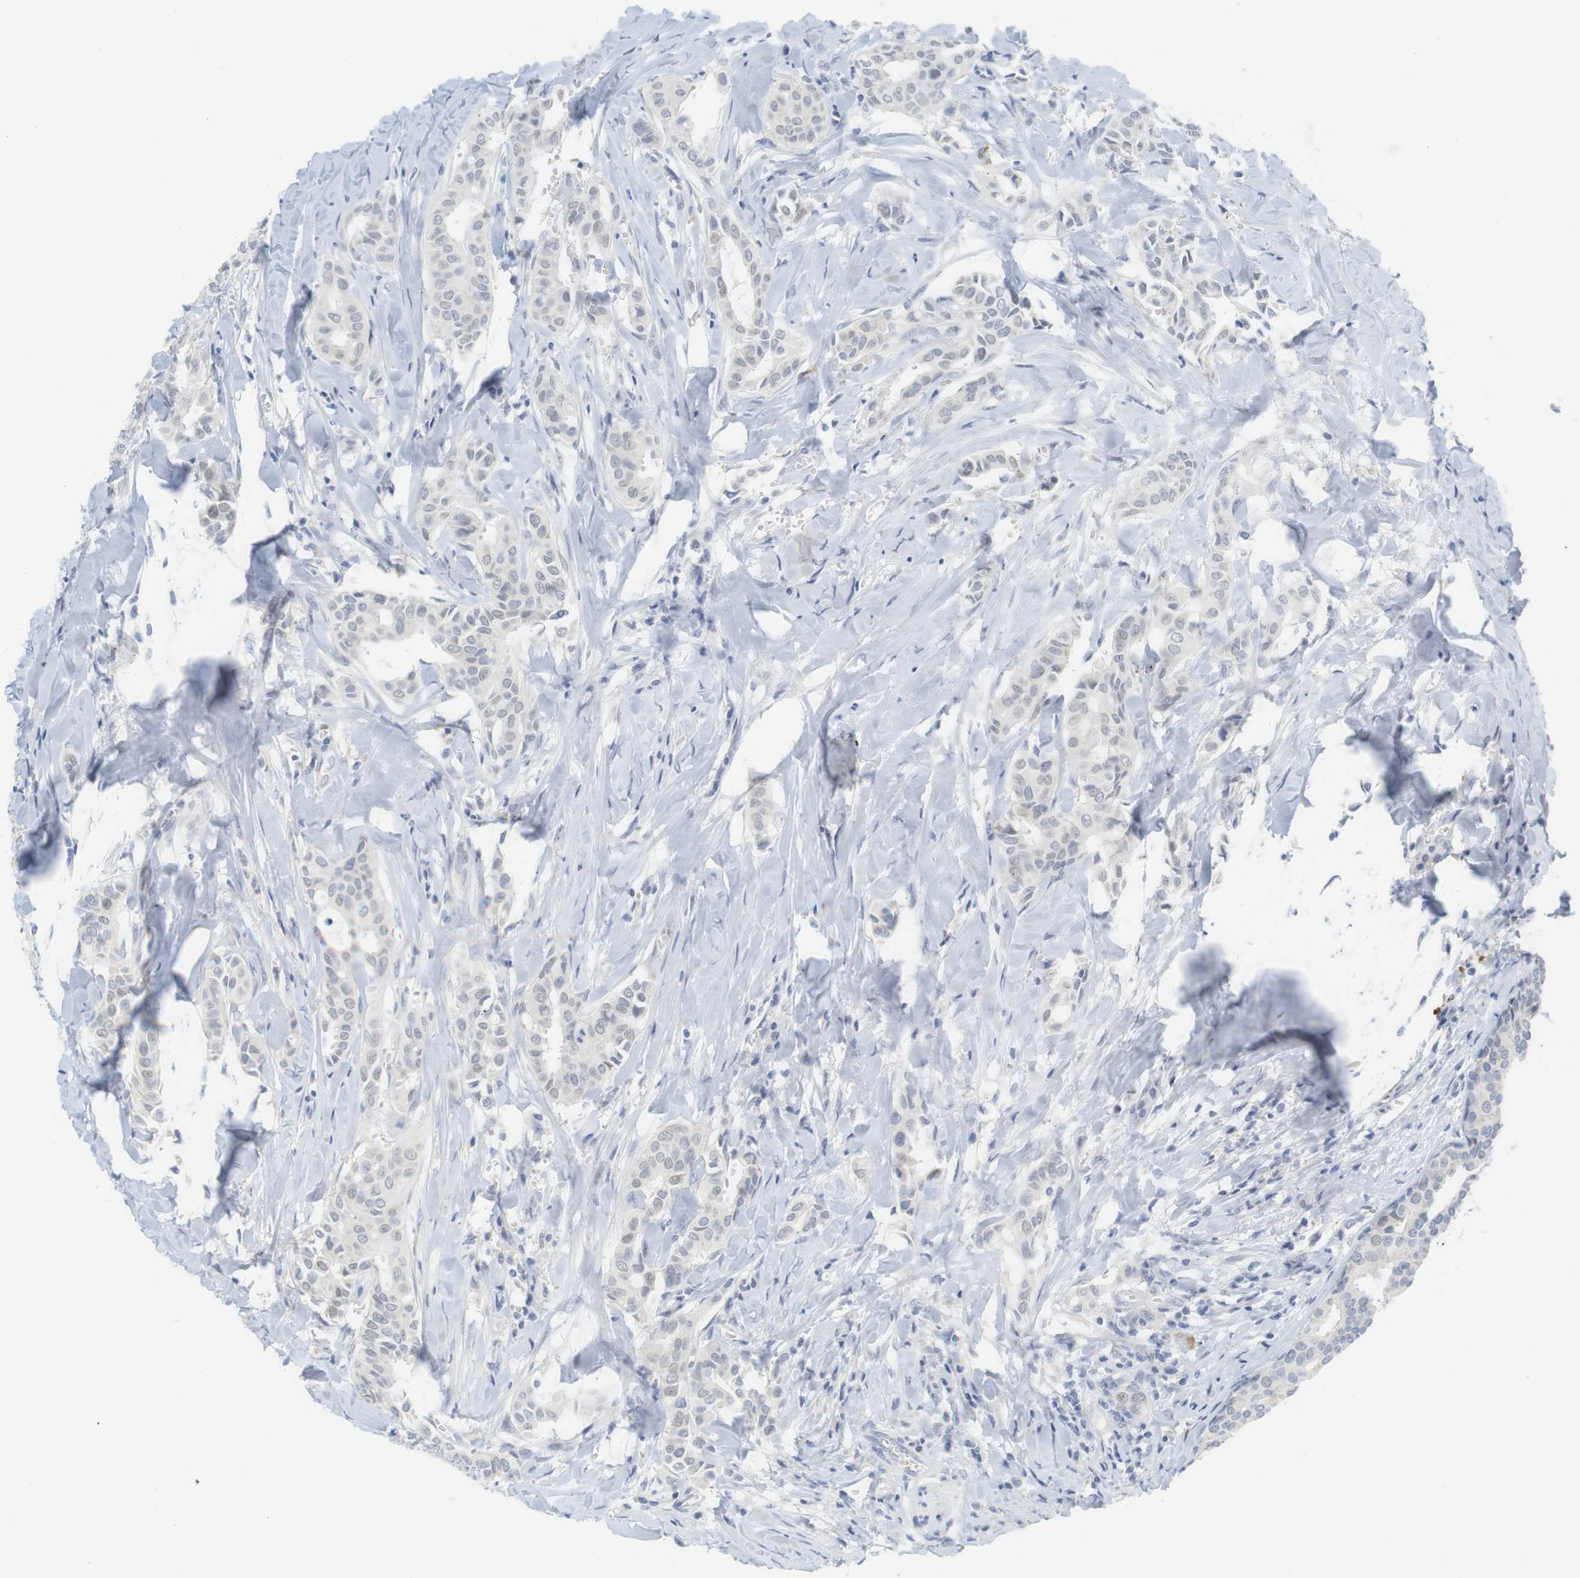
{"staining": {"intensity": "negative", "quantity": "none", "location": "none"}, "tissue": "head and neck cancer", "cell_type": "Tumor cells", "image_type": "cancer", "snomed": [{"axis": "morphology", "description": "Adenocarcinoma, NOS"}, {"axis": "topography", "description": "Salivary gland"}, {"axis": "topography", "description": "Head-Neck"}], "caption": "This is a image of IHC staining of head and neck adenocarcinoma, which shows no positivity in tumor cells.", "gene": "YIPF1", "patient": {"sex": "female", "age": 59}}